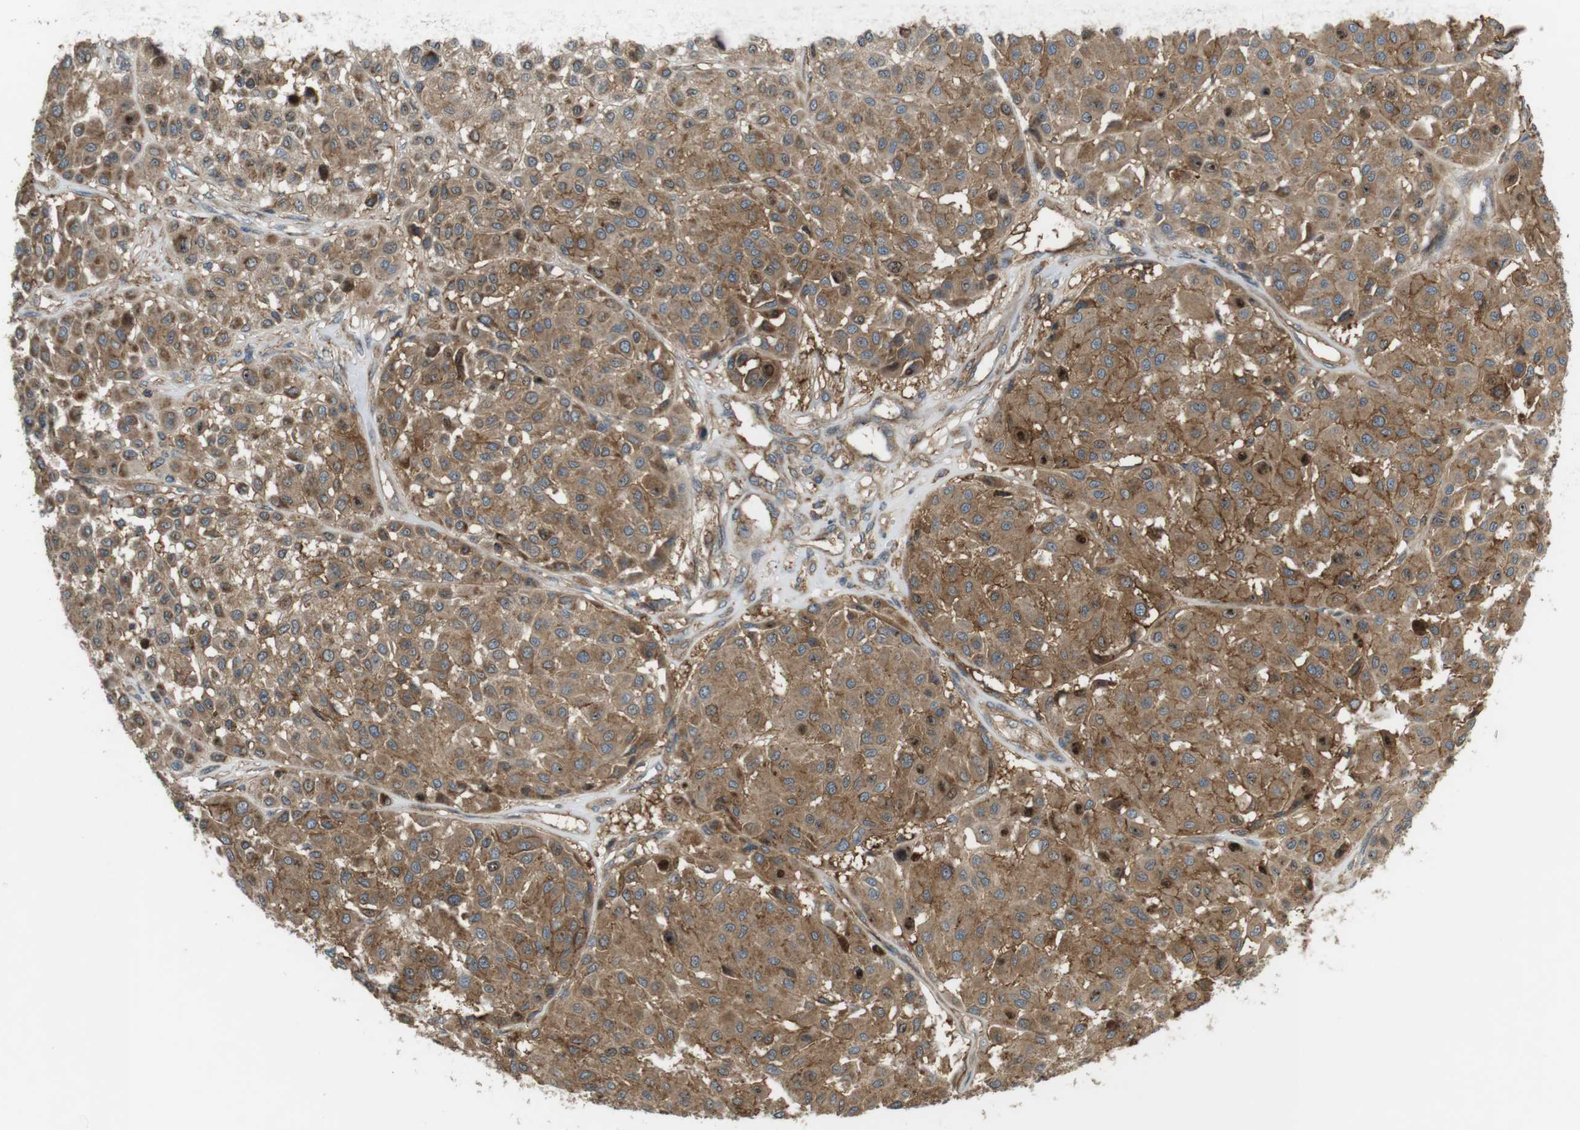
{"staining": {"intensity": "moderate", "quantity": ">75%", "location": "cytoplasmic/membranous"}, "tissue": "melanoma", "cell_type": "Tumor cells", "image_type": "cancer", "snomed": [{"axis": "morphology", "description": "Malignant melanoma, Metastatic site"}, {"axis": "topography", "description": "Soft tissue"}], "caption": "Malignant melanoma (metastatic site) stained for a protein exhibits moderate cytoplasmic/membranous positivity in tumor cells.", "gene": "DDAH2", "patient": {"sex": "male", "age": 41}}